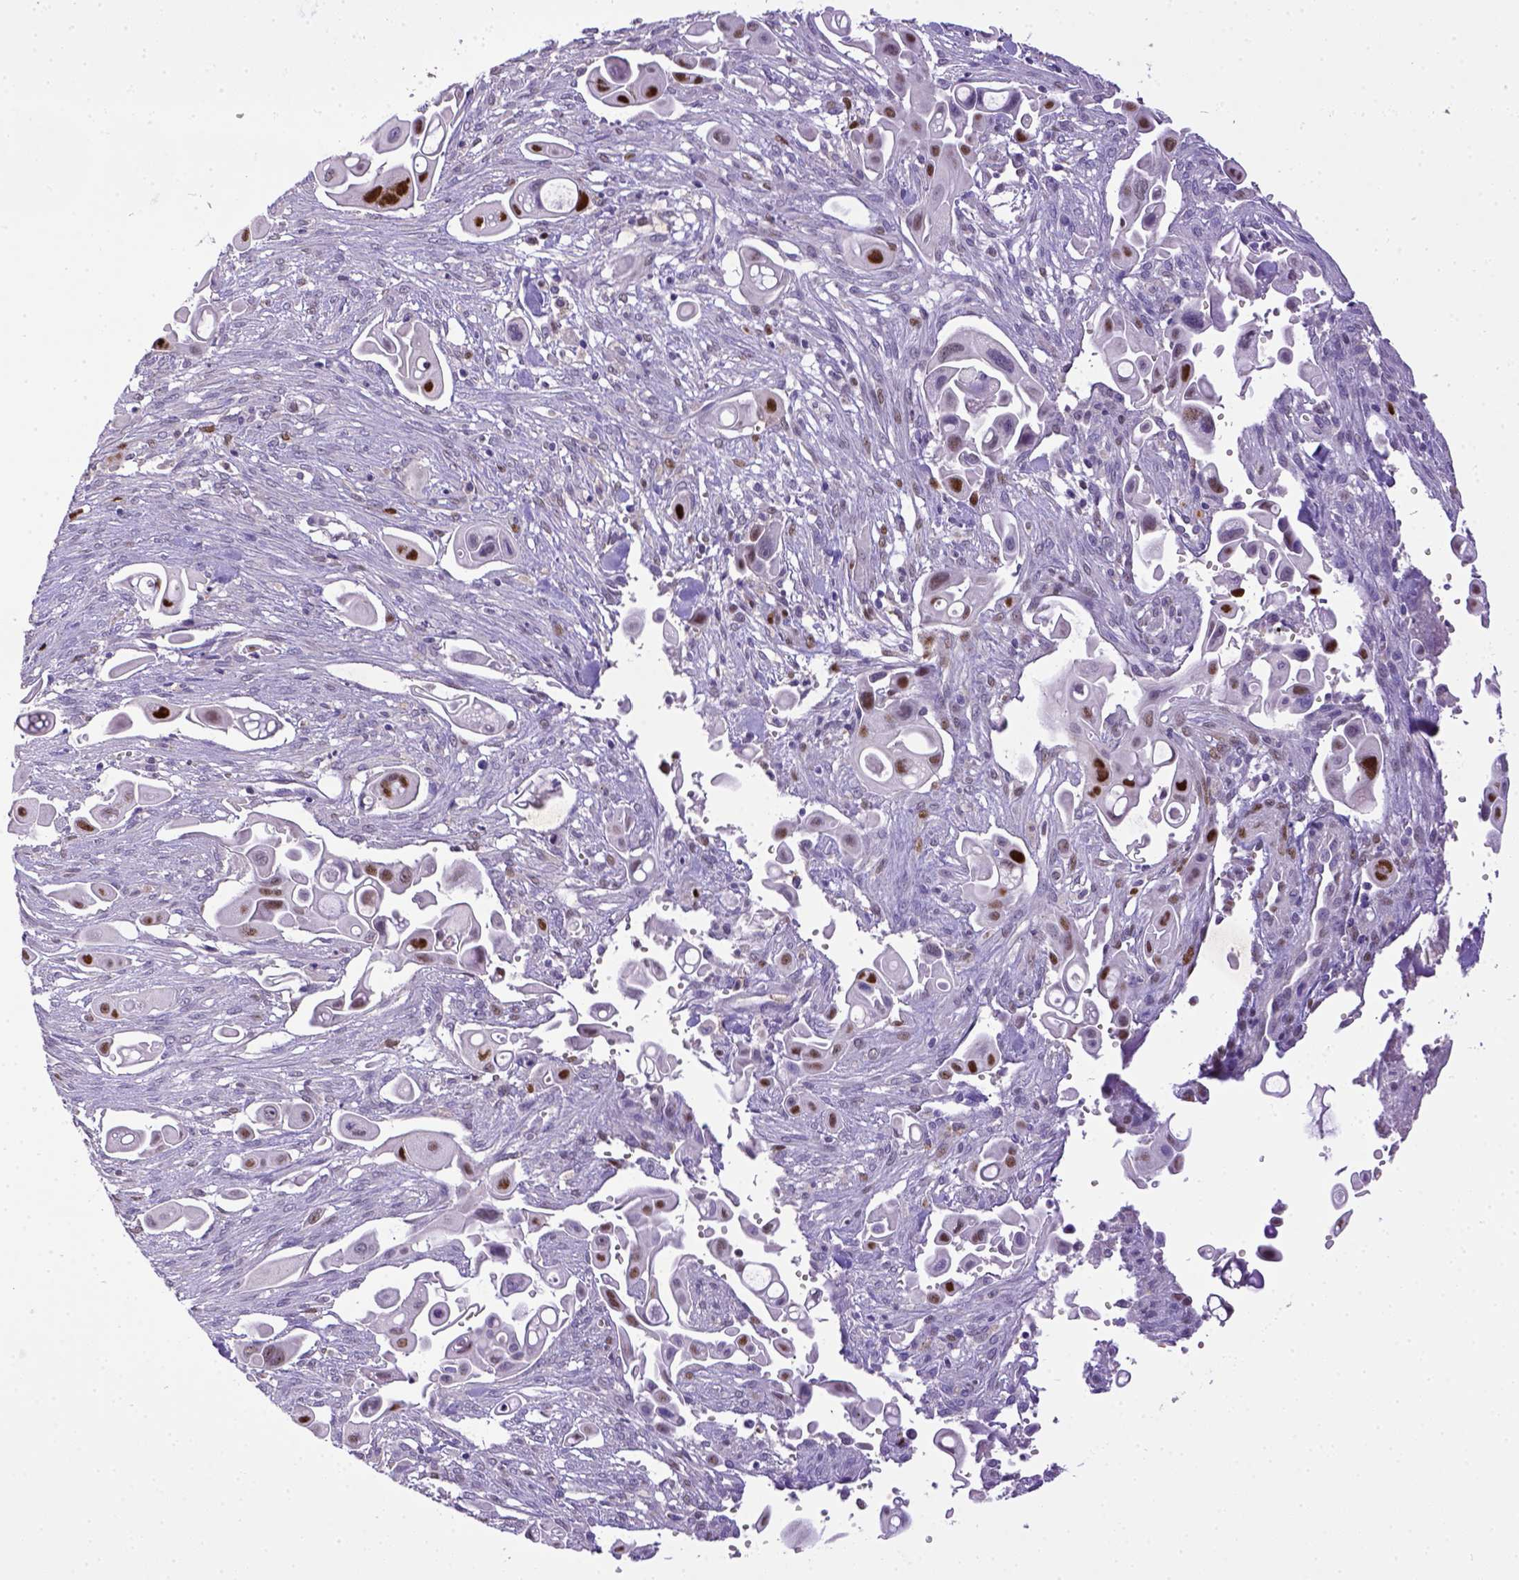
{"staining": {"intensity": "moderate", "quantity": "25%-75%", "location": "nuclear"}, "tissue": "pancreatic cancer", "cell_type": "Tumor cells", "image_type": "cancer", "snomed": [{"axis": "morphology", "description": "Adenocarcinoma, NOS"}, {"axis": "topography", "description": "Pancreas"}], "caption": "Immunohistochemistry (IHC) (DAB) staining of adenocarcinoma (pancreatic) demonstrates moderate nuclear protein expression in about 25%-75% of tumor cells.", "gene": "CDKN1A", "patient": {"sex": "male", "age": 50}}